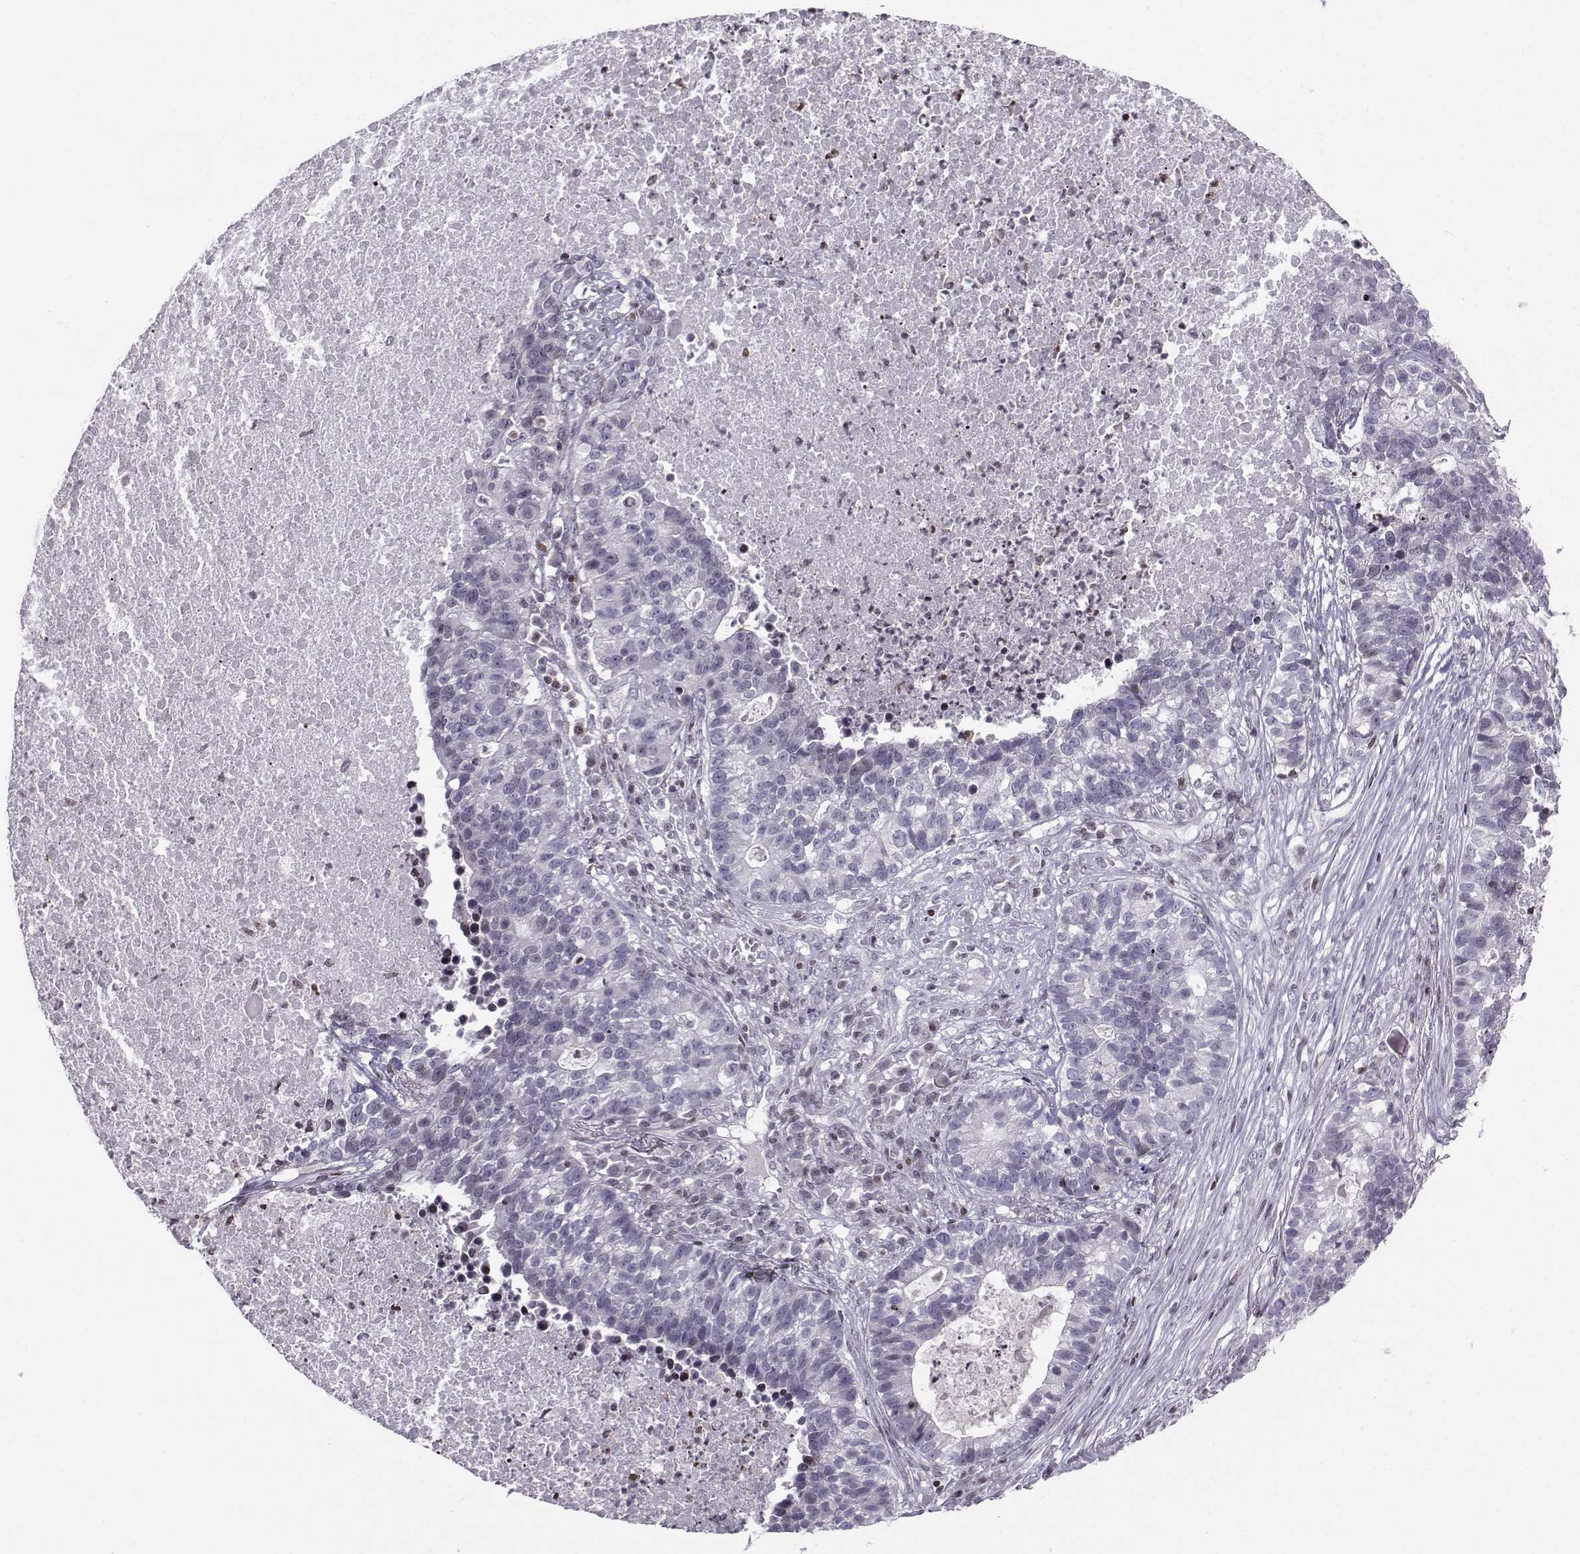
{"staining": {"intensity": "negative", "quantity": "none", "location": "none"}, "tissue": "lung cancer", "cell_type": "Tumor cells", "image_type": "cancer", "snomed": [{"axis": "morphology", "description": "Adenocarcinoma, NOS"}, {"axis": "topography", "description": "Lung"}], "caption": "Immunohistochemistry (IHC) photomicrograph of lung adenocarcinoma stained for a protein (brown), which demonstrates no staining in tumor cells.", "gene": "ZNF19", "patient": {"sex": "male", "age": 57}}